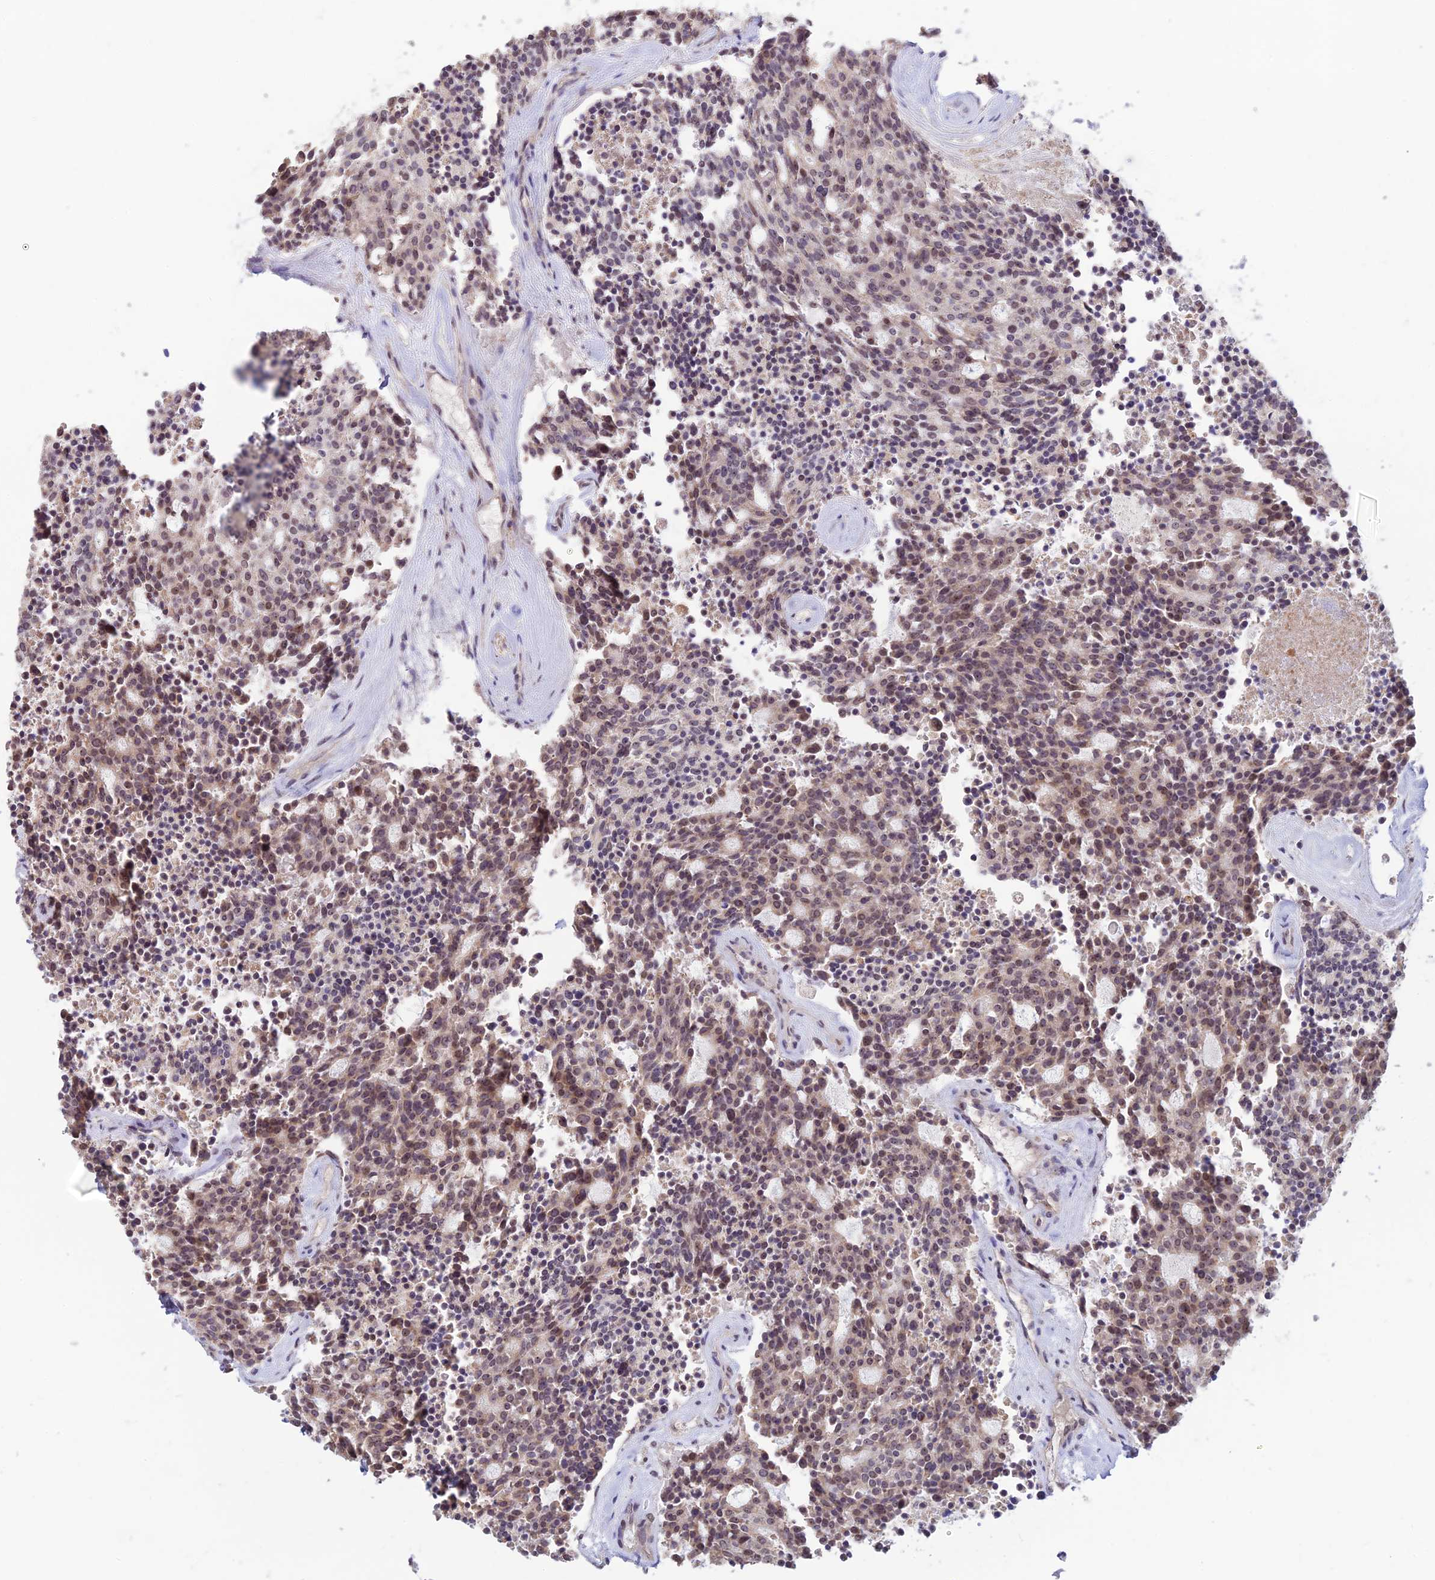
{"staining": {"intensity": "moderate", "quantity": "25%-75%", "location": "nuclear"}, "tissue": "carcinoid", "cell_type": "Tumor cells", "image_type": "cancer", "snomed": [{"axis": "morphology", "description": "Carcinoid, malignant, NOS"}, {"axis": "topography", "description": "Pancreas"}], "caption": "This is an image of immunohistochemistry staining of carcinoid (malignant), which shows moderate positivity in the nuclear of tumor cells.", "gene": "POLR1G", "patient": {"sex": "female", "age": 54}}